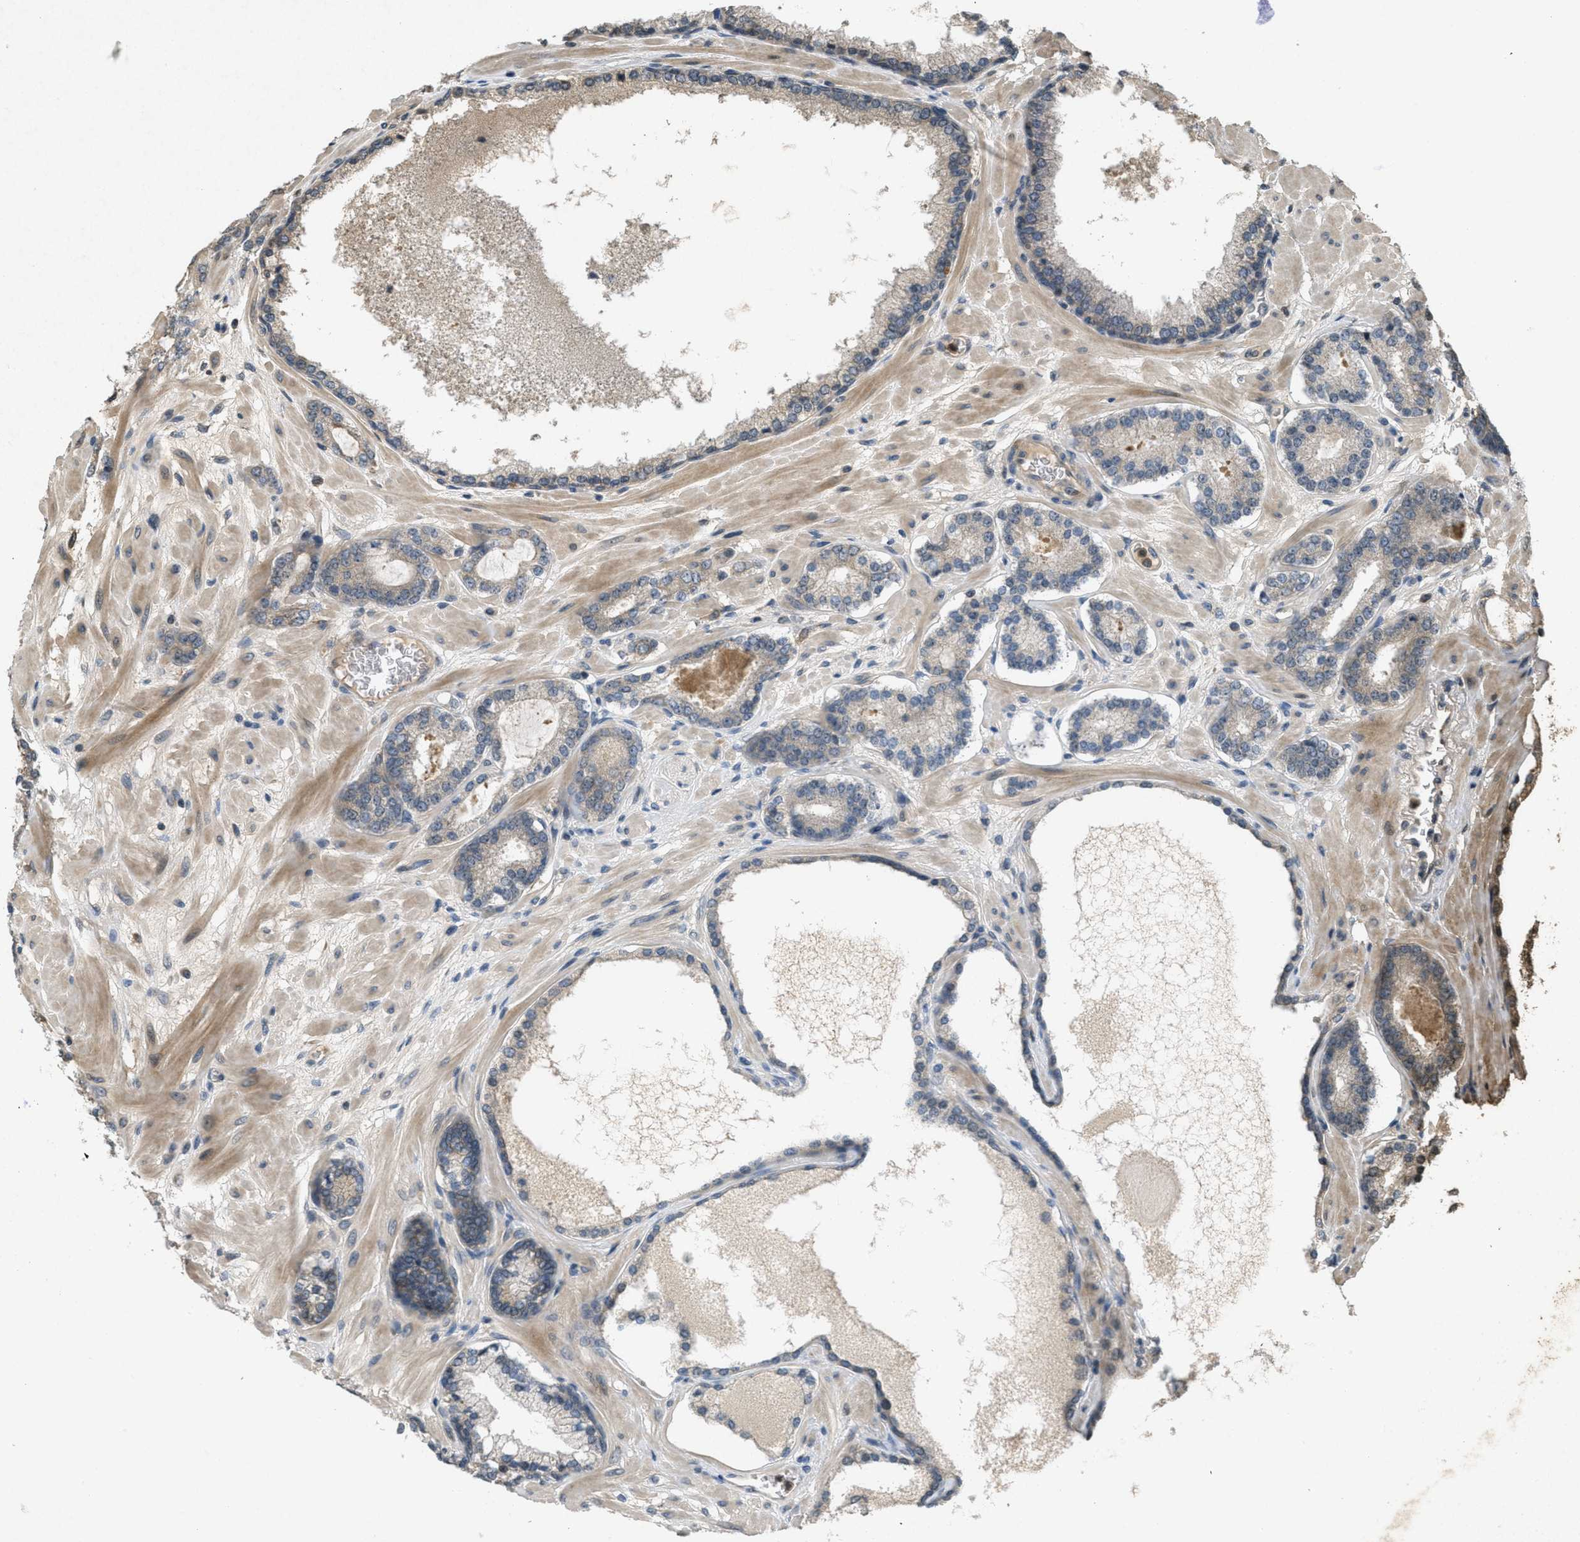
{"staining": {"intensity": "moderate", "quantity": "25%-75%", "location": "cytoplasmic/membranous"}, "tissue": "prostate cancer", "cell_type": "Tumor cells", "image_type": "cancer", "snomed": [{"axis": "morphology", "description": "Adenocarcinoma, Low grade"}, {"axis": "topography", "description": "Prostate"}], "caption": "This photomicrograph displays prostate low-grade adenocarcinoma stained with immunohistochemistry to label a protein in brown. The cytoplasmic/membranous of tumor cells show moderate positivity for the protein. Nuclei are counter-stained blue.", "gene": "ATG7", "patient": {"sex": "male", "age": 63}}